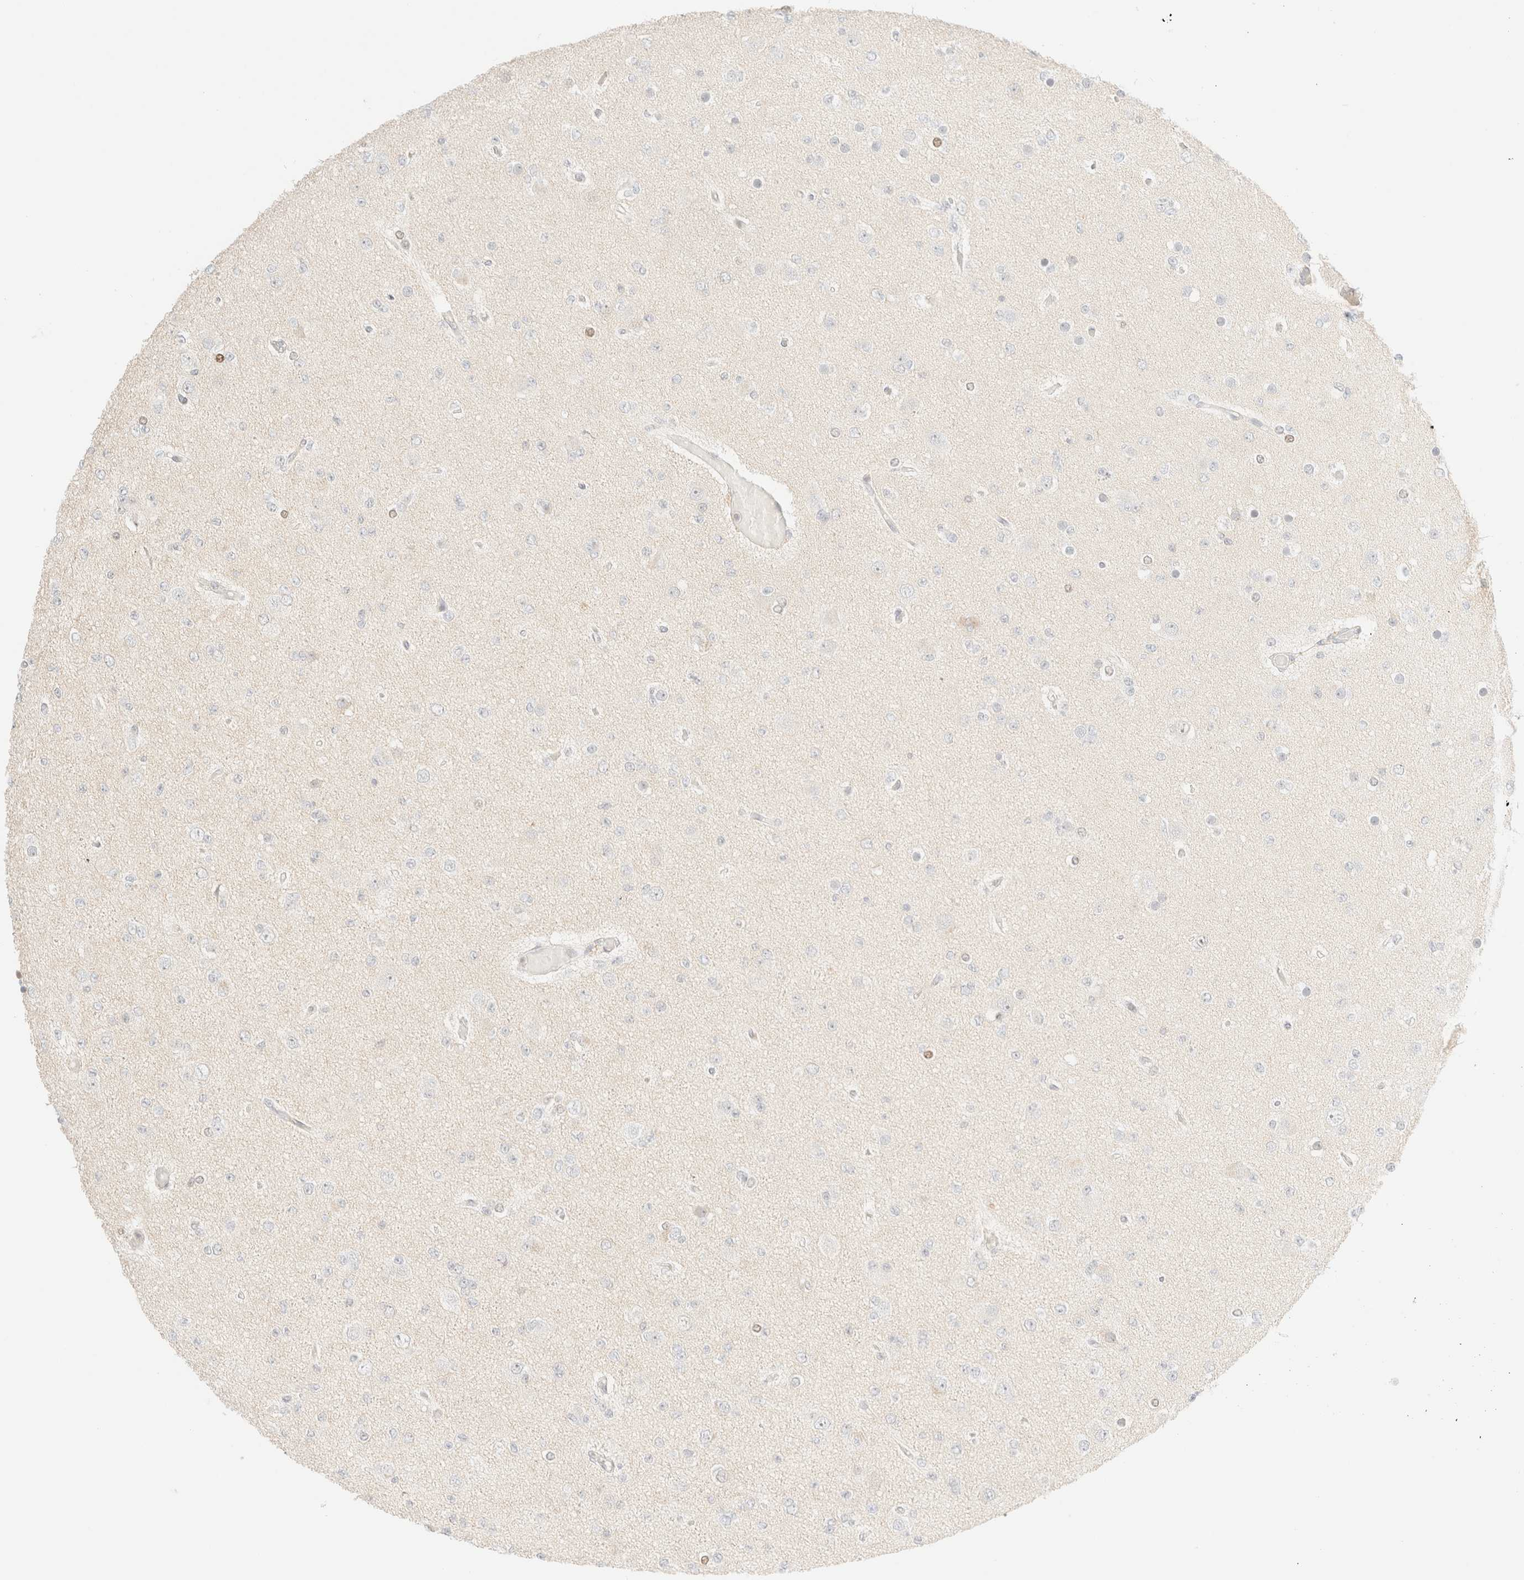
{"staining": {"intensity": "negative", "quantity": "none", "location": "none"}, "tissue": "glioma", "cell_type": "Tumor cells", "image_type": "cancer", "snomed": [{"axis": "morphology", "description": "Glioma, malignant, Low grade"}, {"axis": "topography", "description": "Brain"}], "caption": "IHC micrograph of neoplastic tissue: malignant glioma (low-grade) stained with DAB (3,3'-diaminobenzidine) exhibits no significant protein expression in tumor cells.", "gene": "TSR1", "patient": {"sex": "female", "age": 22}}